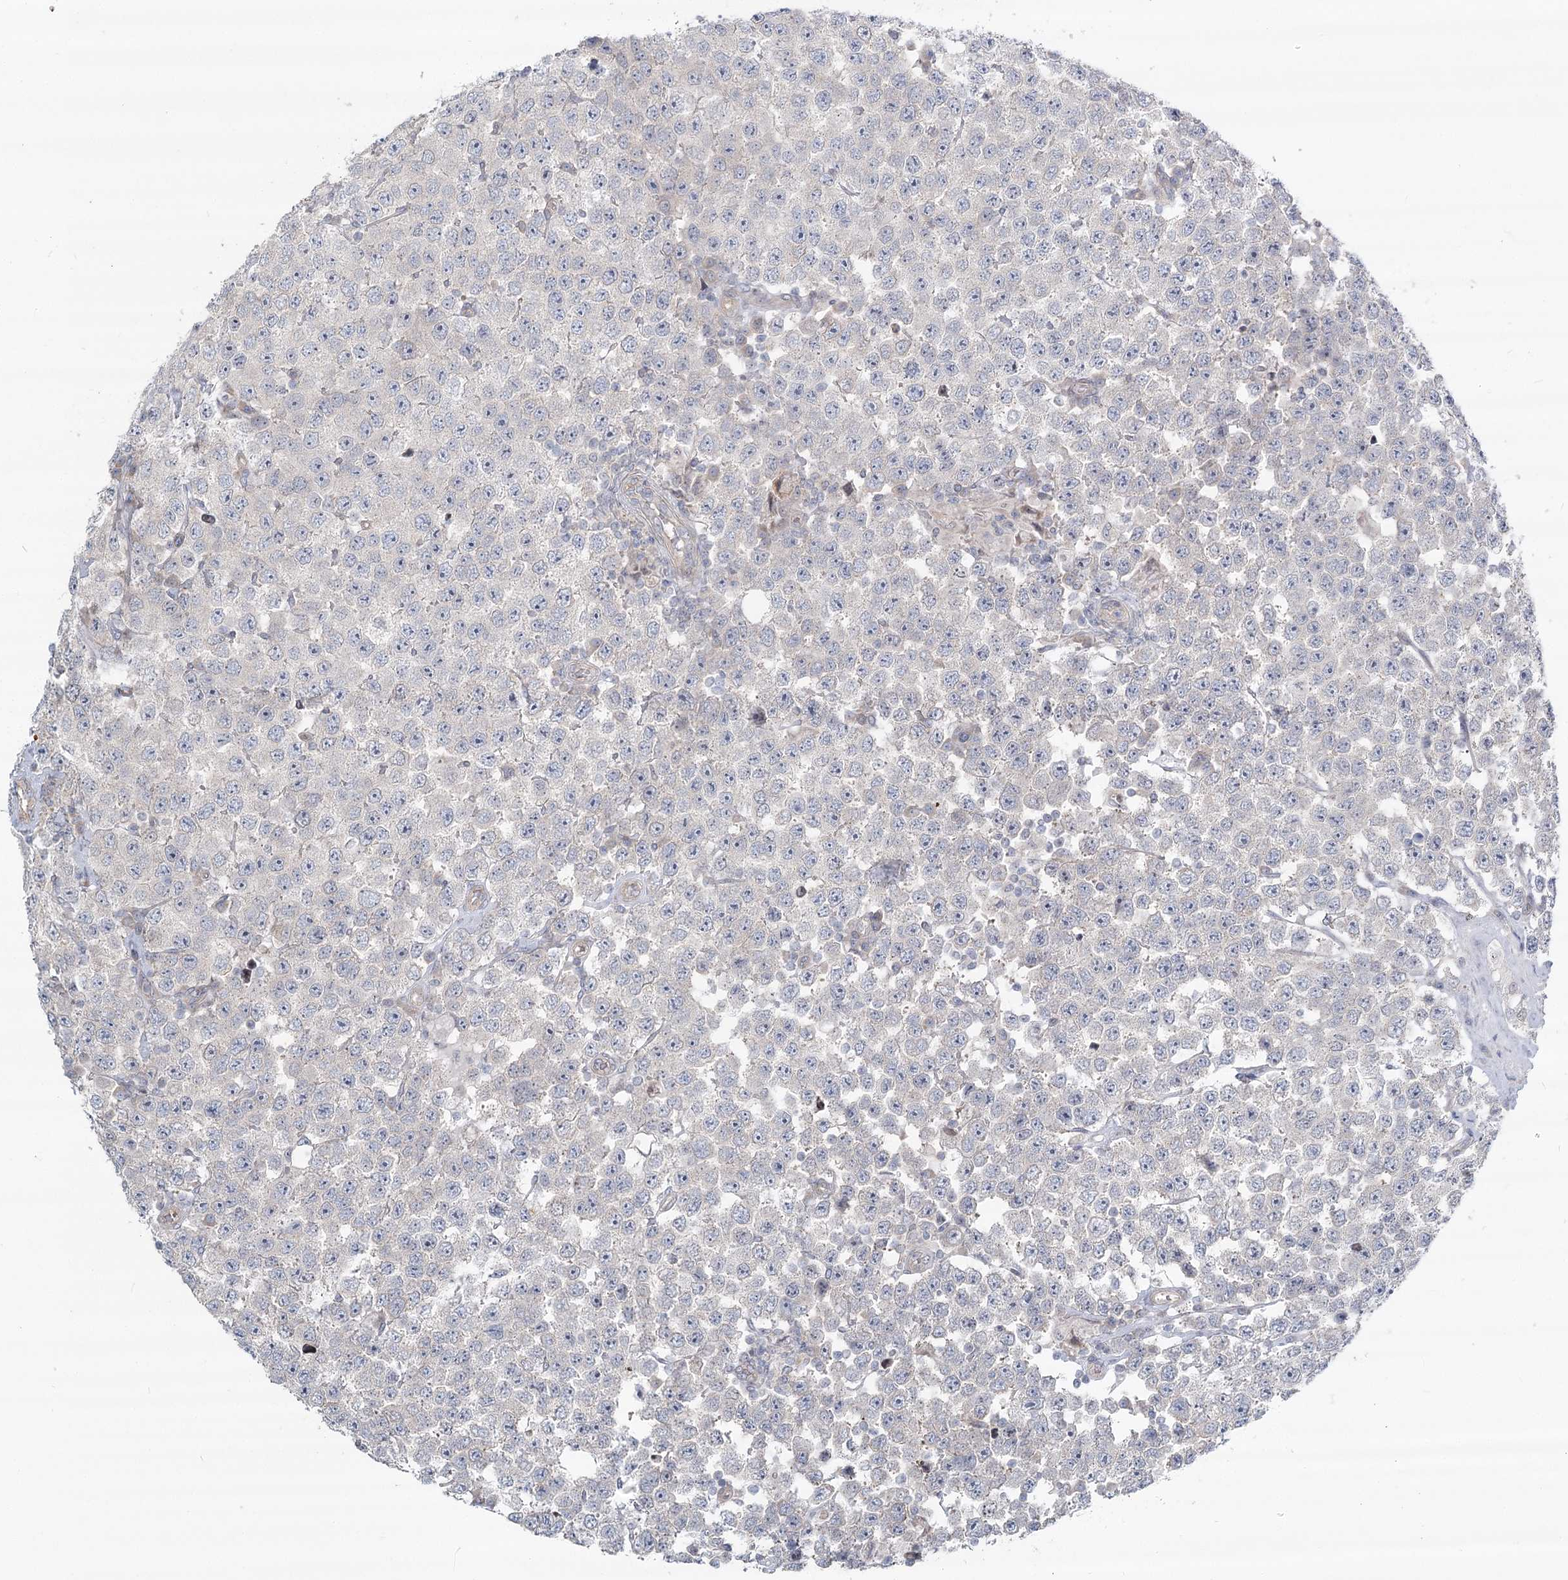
{"staining": {"intensity": "negative", "quantity": "none", "location": "none"}, "tissue": "testis cancer", "cell_type": "Tumor cells", "image_type": "cancer", "snomed": [{"axis": "morphology", "description": "Seminoma, NOS"}, {"axis": "topography", "description": "Testis"}], "caption": "This photomicrograph is of seminoma (testis) stained with immunohistochemistry (IHC) to label a protein in brown with the nuclei are counter-stained blue. There is no expression in tumor cells.", "gene": "SPINK13", "patient": {"sex": "male", "age": 28}}